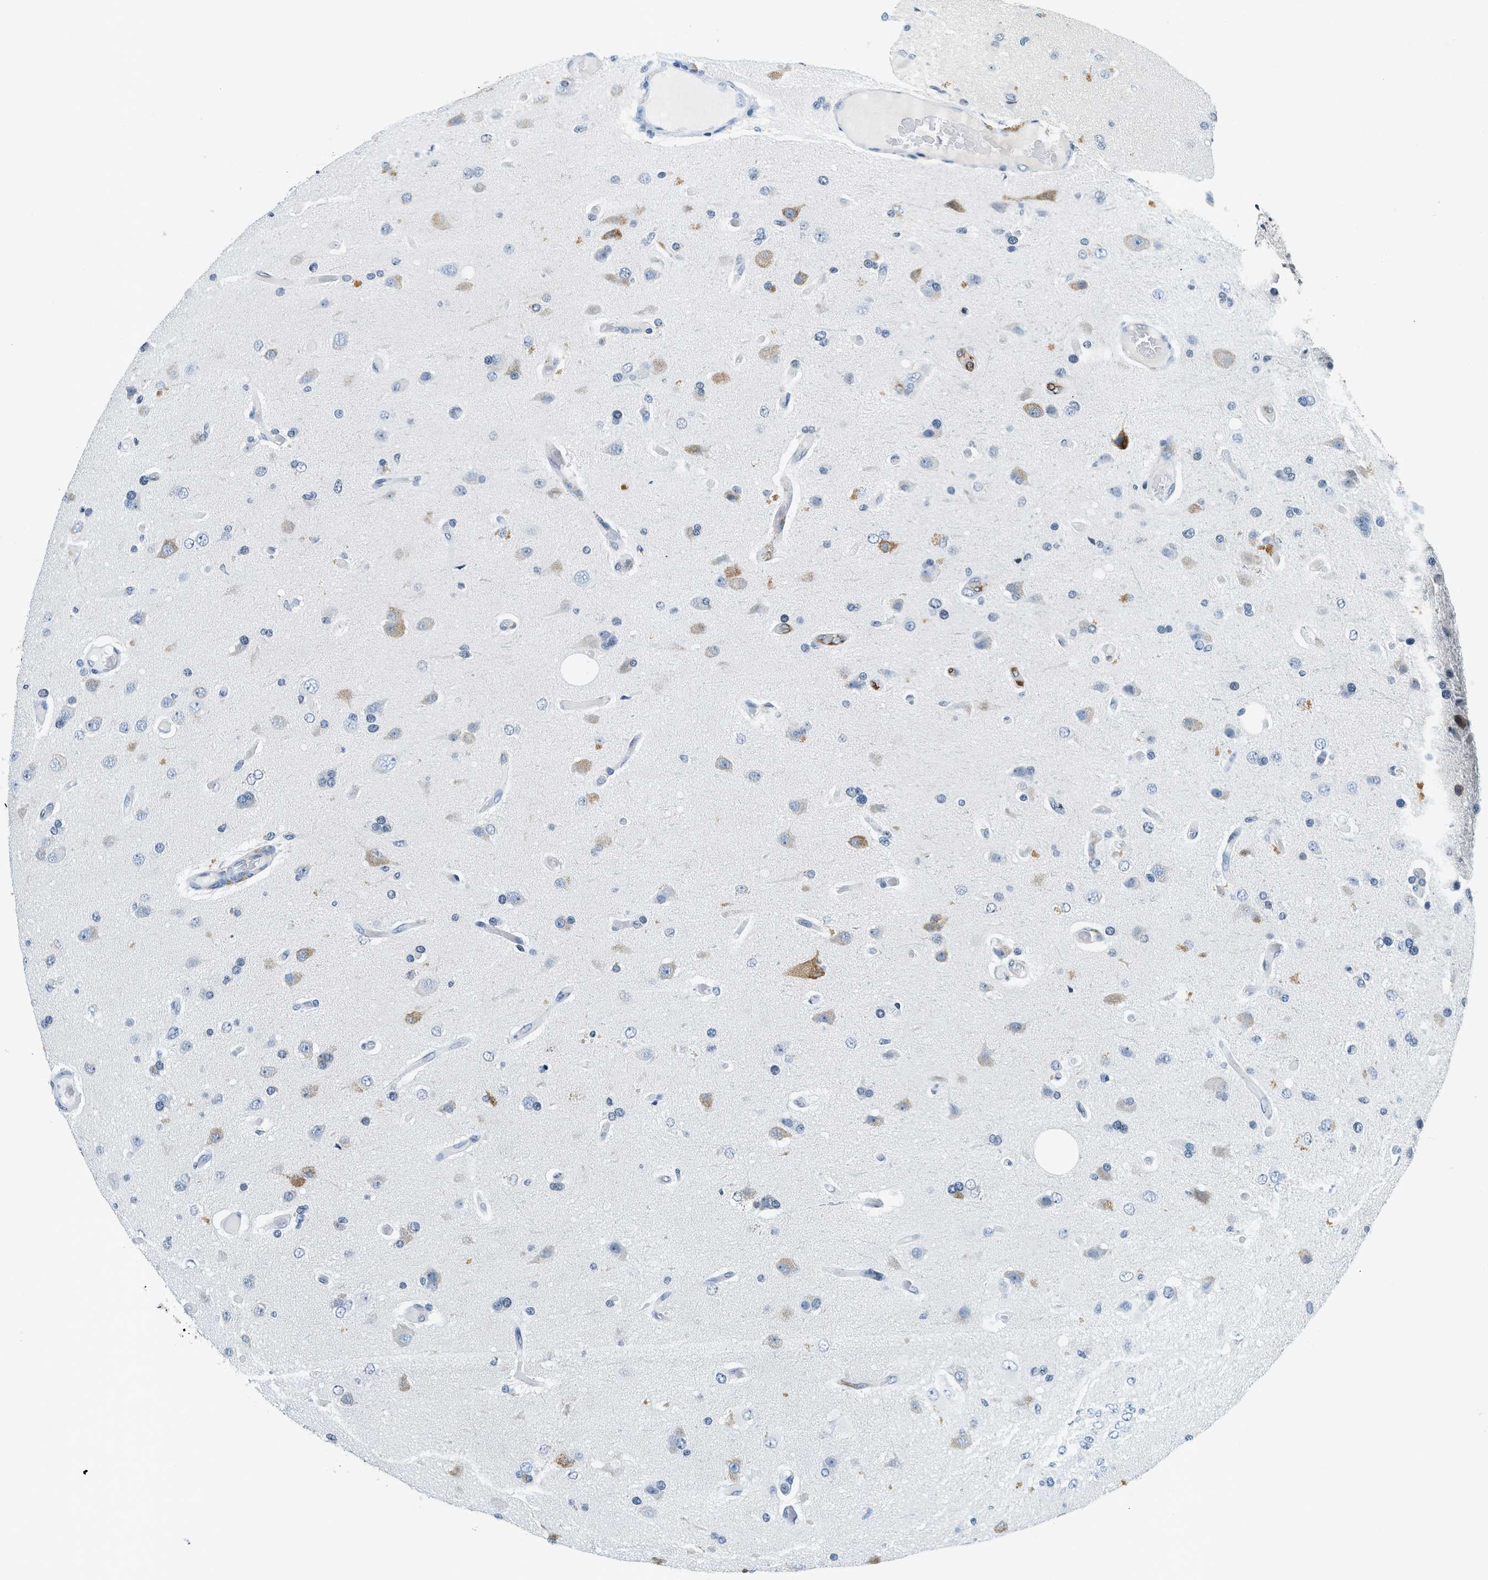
{"staining": {"intensity": "moderate", "quantity": "<25%", "location": "cytoplasmic/membranous"}, "tissue": "glioma", "cell_type": "Tumor cells", "image_type": "cancer", "snomed": [{"axis": "morphology", "description": "Normal tissue, NOS"}, {"axis": "morphology", "description": "Glioma, malignant, High grade"}, {"axis": "topography", "description": "Cerebral cortex"}], "caption": "Immunohistochemistry (IHC) of malignant glioma (high-grade) exhibits low levels of moderate cytoplasmic/membranous staining in about <25% of tumor cells.", "gene": "UVRAG", "patient": {"sex": "male", "age": 77}}